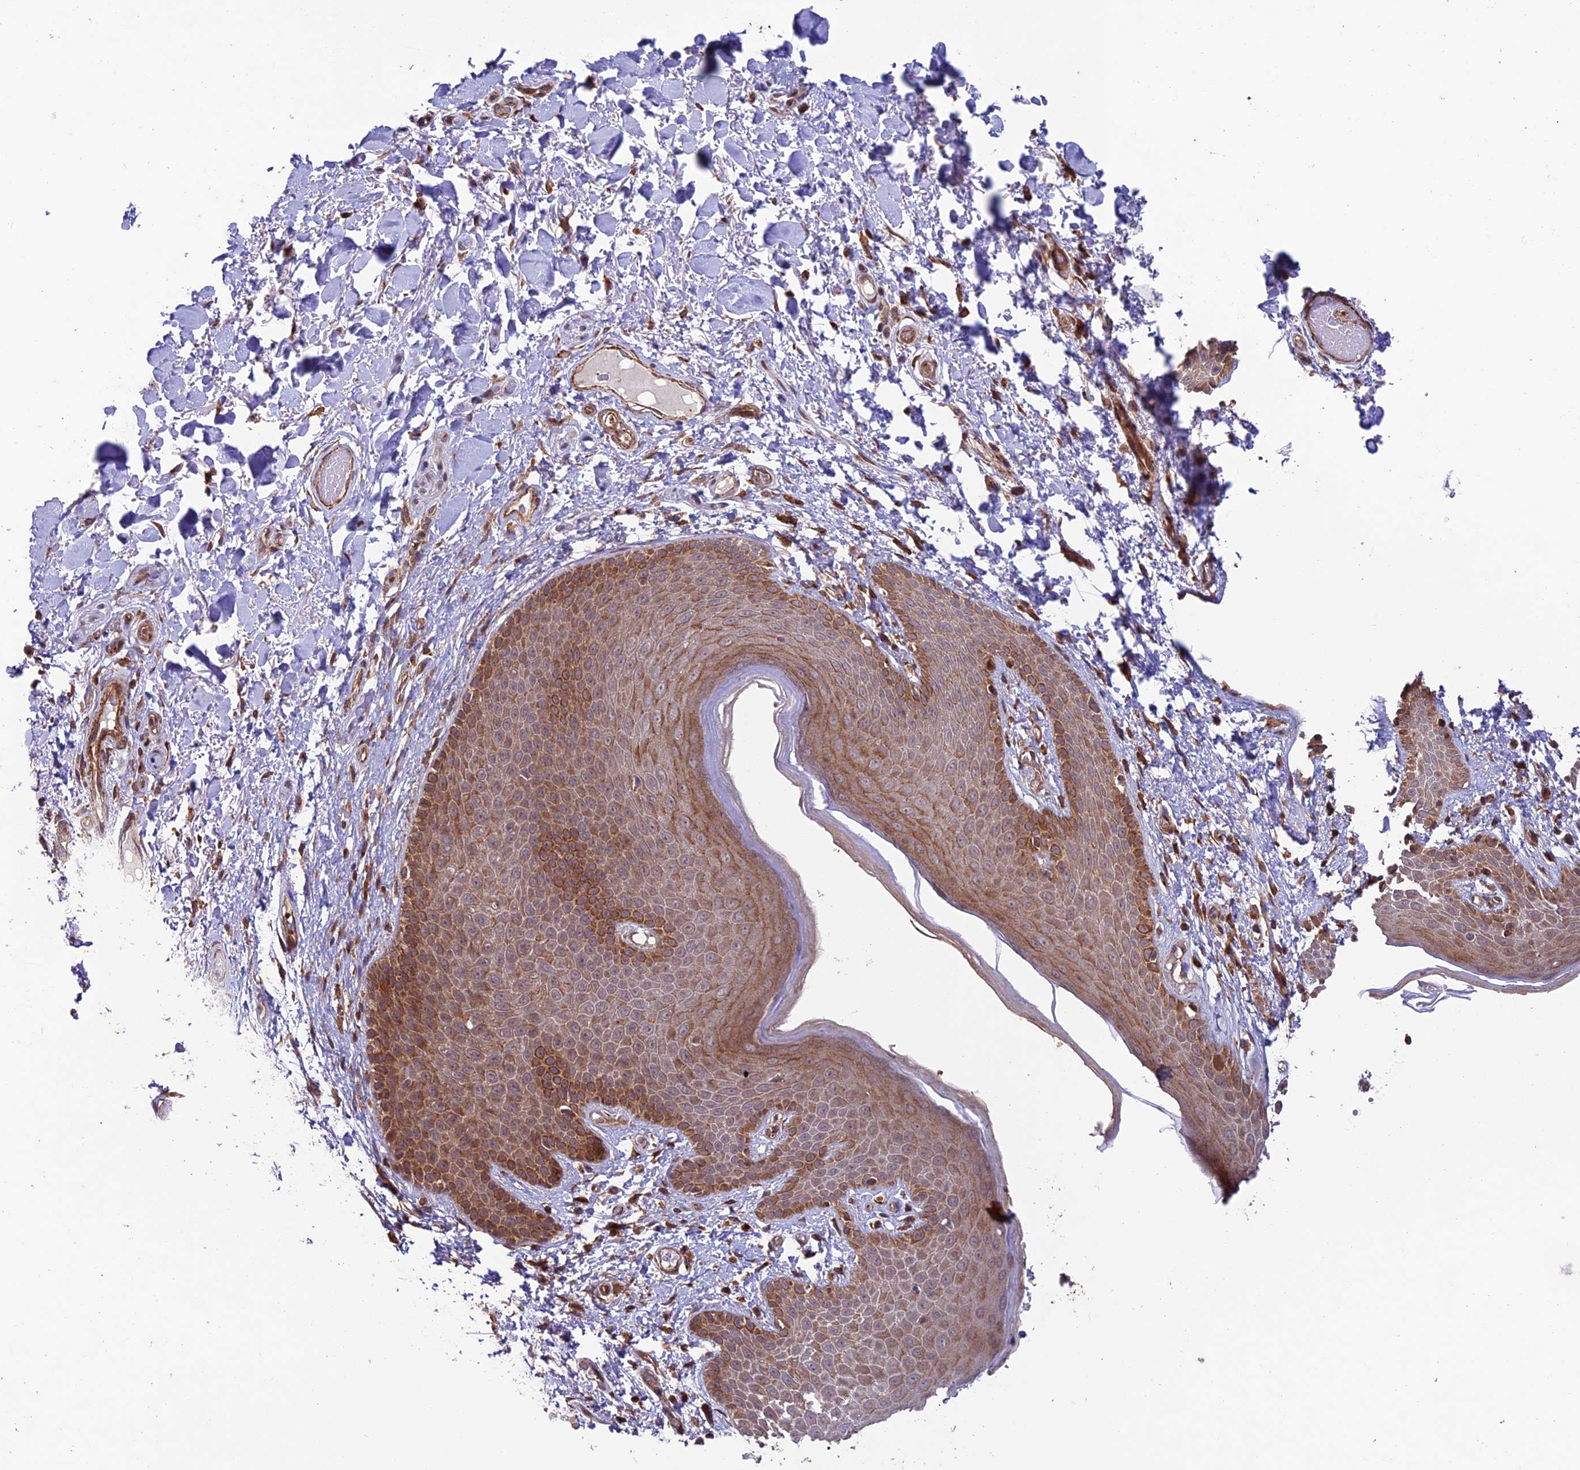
{"staining": {"intensity": "moderate", "quantity": "25%-75%", "location": "cytoplasmic/membranous"}, "tissue": "skin", "cell_type": "Epidermal cells", "image_type": "normal", "snomed": [{"axis": "morphology", "description": "Normal tissue, NOS"}, {"axis": "topography", "description": "Anal"}], "caption": "Brown immunohistochemical staining in normal human skin demonstrates moderate cytoplasmic/membranous expression in approximately 25%-75% of epidermal cells.", "gene": "TNIP3", "patient": {"sex": "male", "age": 74}}